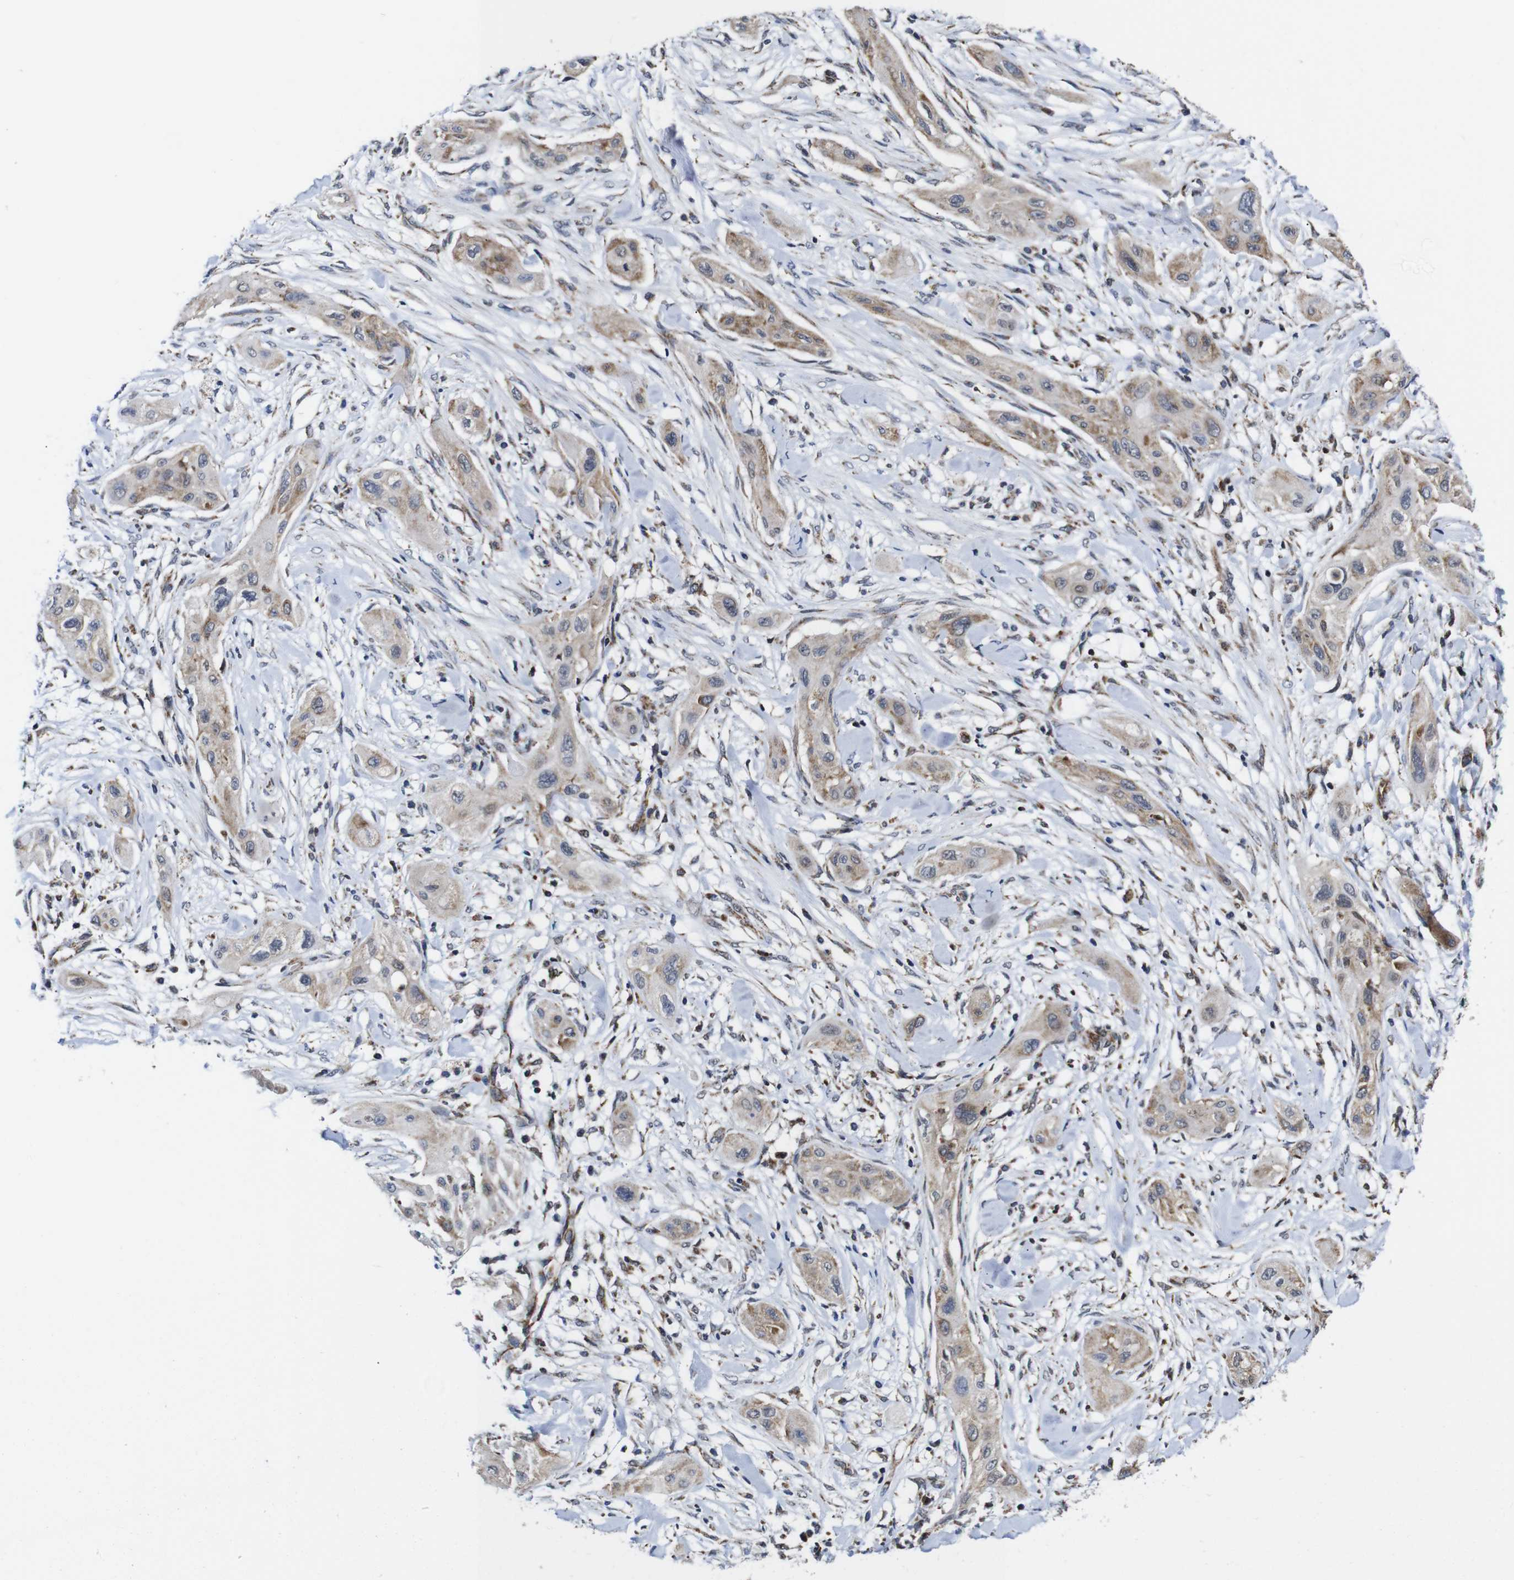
{"staining": {"intensity": "weak", "quantity": ">75%", "location": "cytoplasmic/membranous"}, "tissue": "lung cancer", "cell_type": "Tumor cells", "image_type": "cancer", "snomed": [{"axis": "morphology", "description": "Squamous cell carcinoma, NOS"}, {"axis": "topography", "description": "Lung"}], "caption": "DAB immunohistochemical staining of human lung cancer (squamous cell carcinoma) exhibits weak cytoplasmic/membranous protein positivity in approximately >75% of tumor cells. The protein is shown in brown color, while the nuclei are stained blue.", "gene": "C17orf80", "patient": {"sex": "female", "age": 47}}